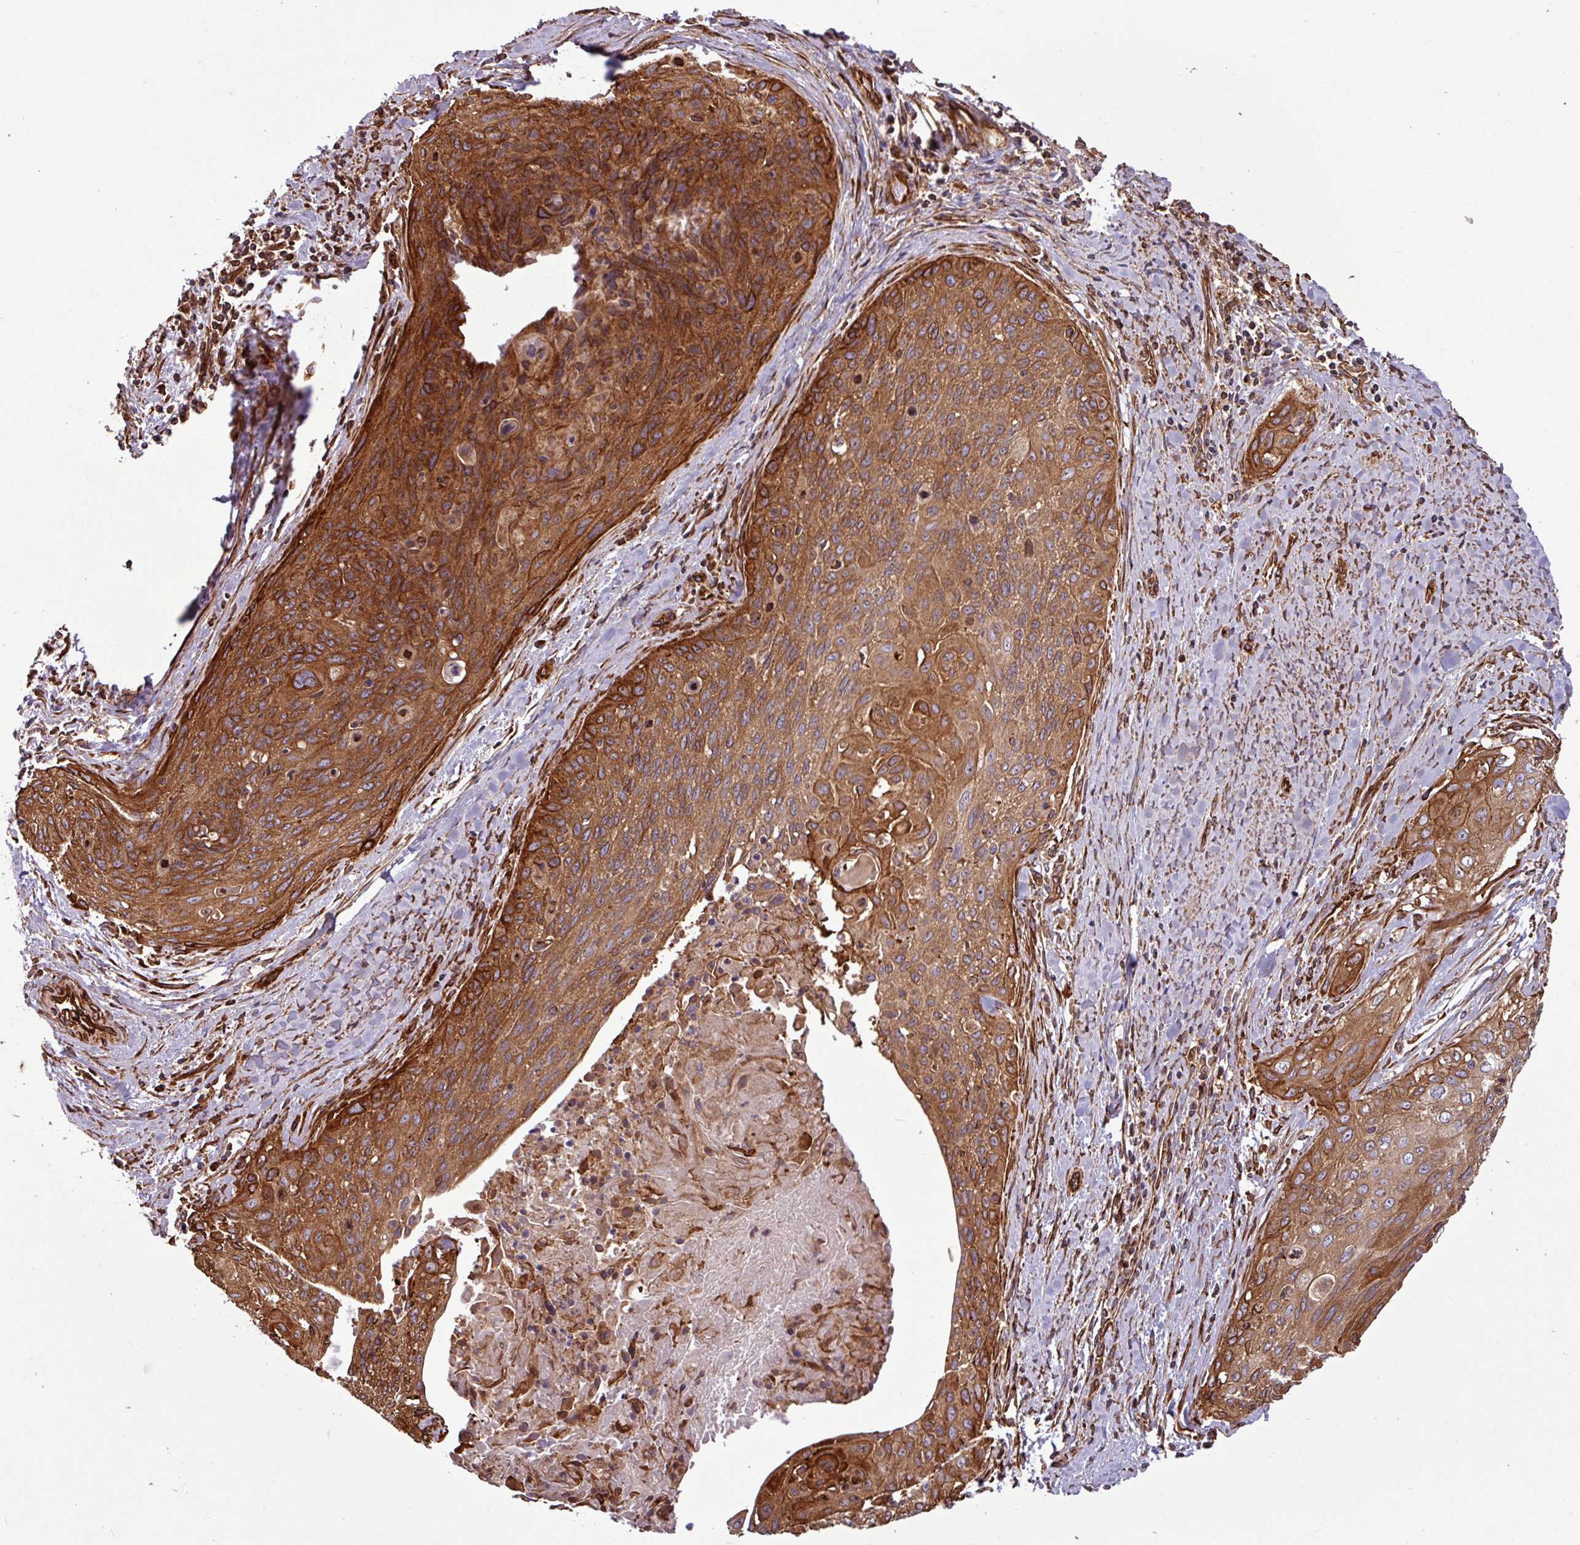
{"staining": {"intensity": "strong", "quantity": ">75%", "location": "cytoplasmic/membranous"}, "tissue": "cervical cancer", "cell_type": "Tumor cells", "image_type": "cancer", "snomed": [{"axis": "morphology", "description": "Squamous cell carcinoma, NOS"}, {"axis": "topography", "description": "Cervix"}], "caption": "Tumor cells demonstrate high levels of strong cytoplasmic/membranous positivity in about >75% of cells in cervical cancer (squamous cell carcinoma). The staining was performed using DAB to visualize the protein expression in brown, while the nuclei were stained in blue with hematoxylin (Magnification: 20x).", "gene": "ZNF300", "patient": {"sex": "female", "age": 55}}